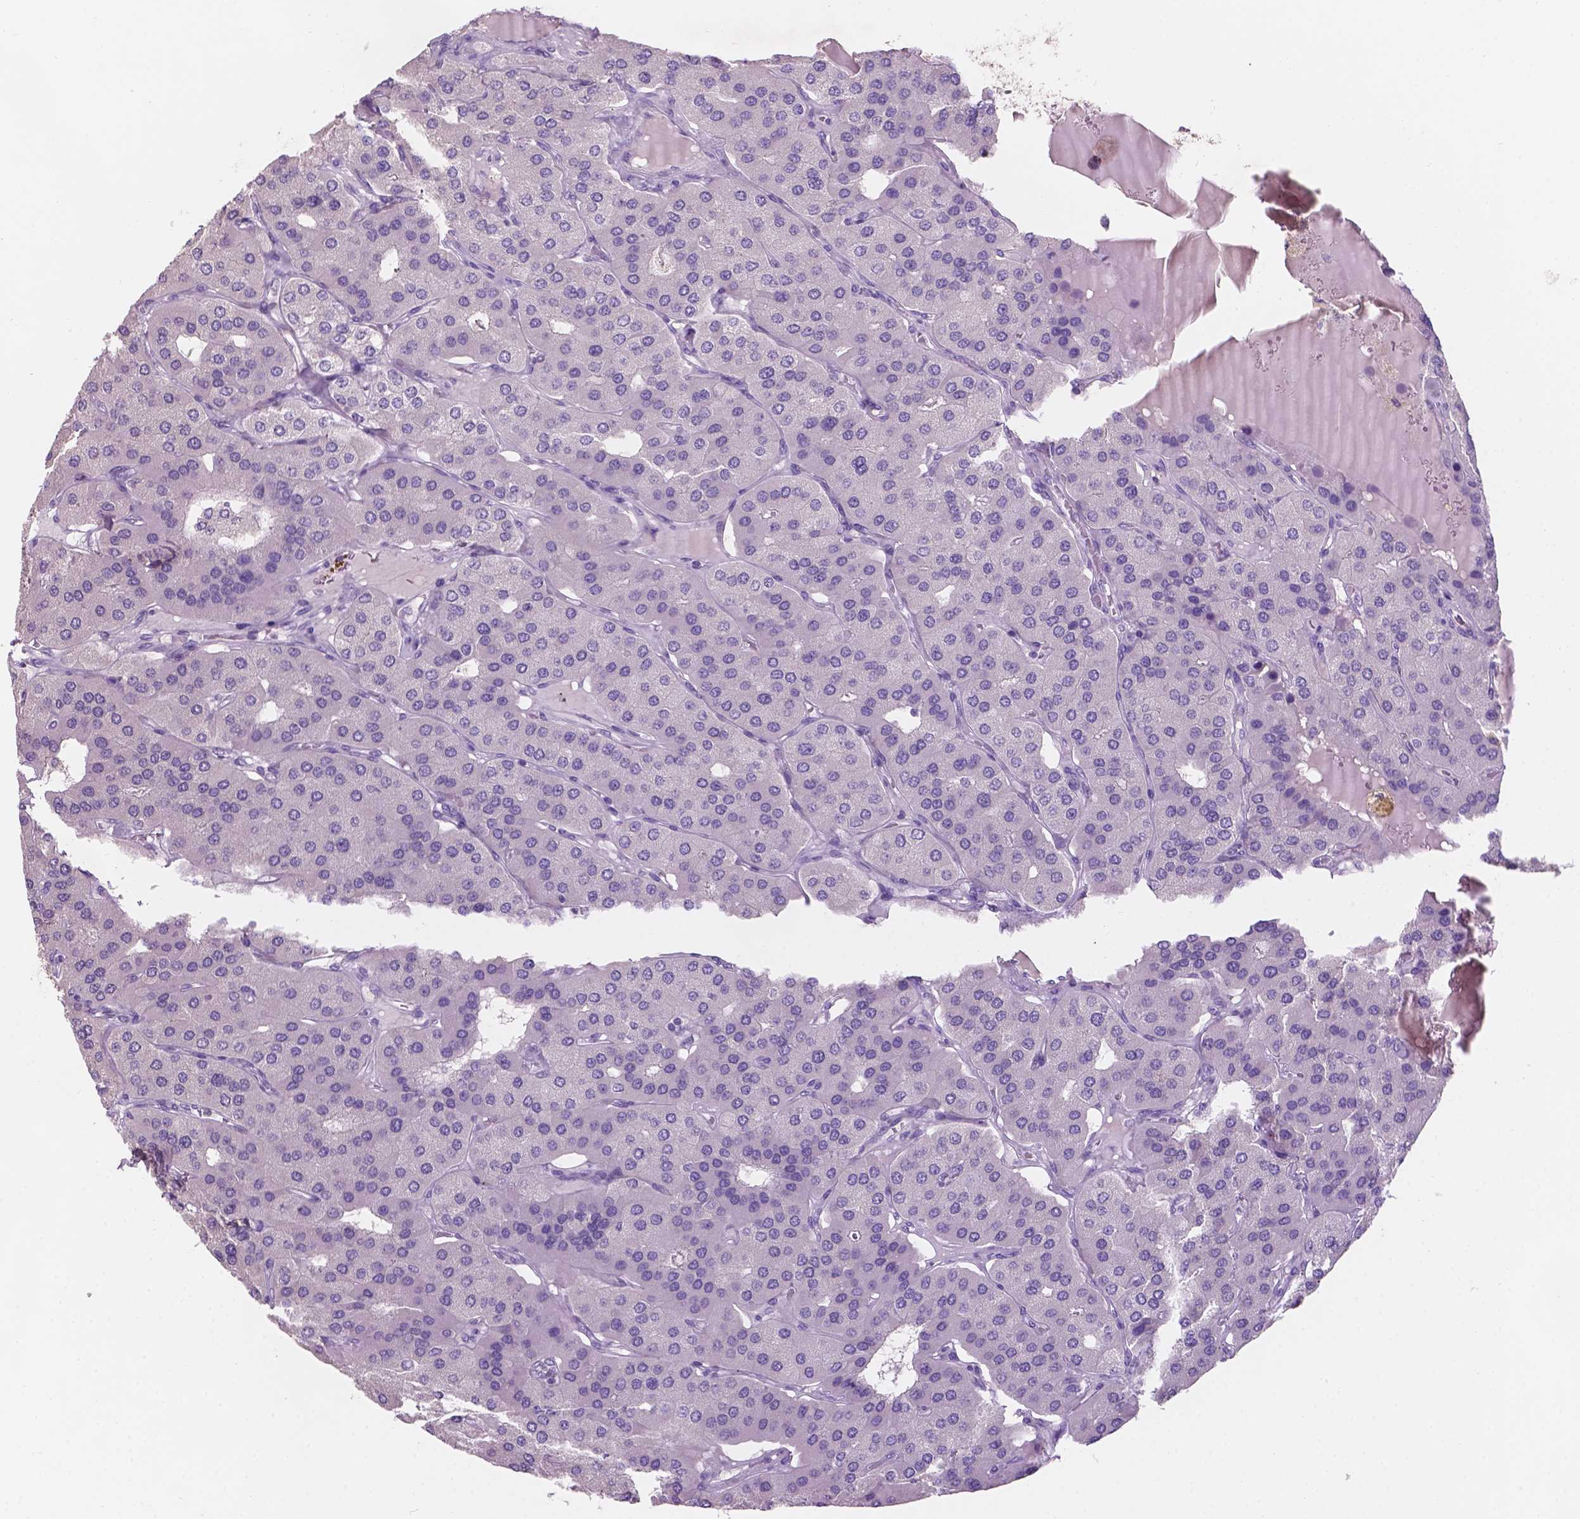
{"staining": {"intensity": "negative", "quantity": "none", "location": "none"}, "tissue": "parathyroid gland", "cell_type": "Glandular cells", "image_type": "normal", "snomed": [{"axis": "morphology", "description": "Normal tissue, NOS"}, {"axis": "morphology", "description": "Adenoma, NOS"}, {"axis": "topography", "description": "Parathyroid gland"}], "caption": "DAB immunohistochemical staining of unremarkable human parathyroid gland displays no significant expression in glandular cells.", "gene": "SBSN", "patient": {"sex": "female", "age": 86}}